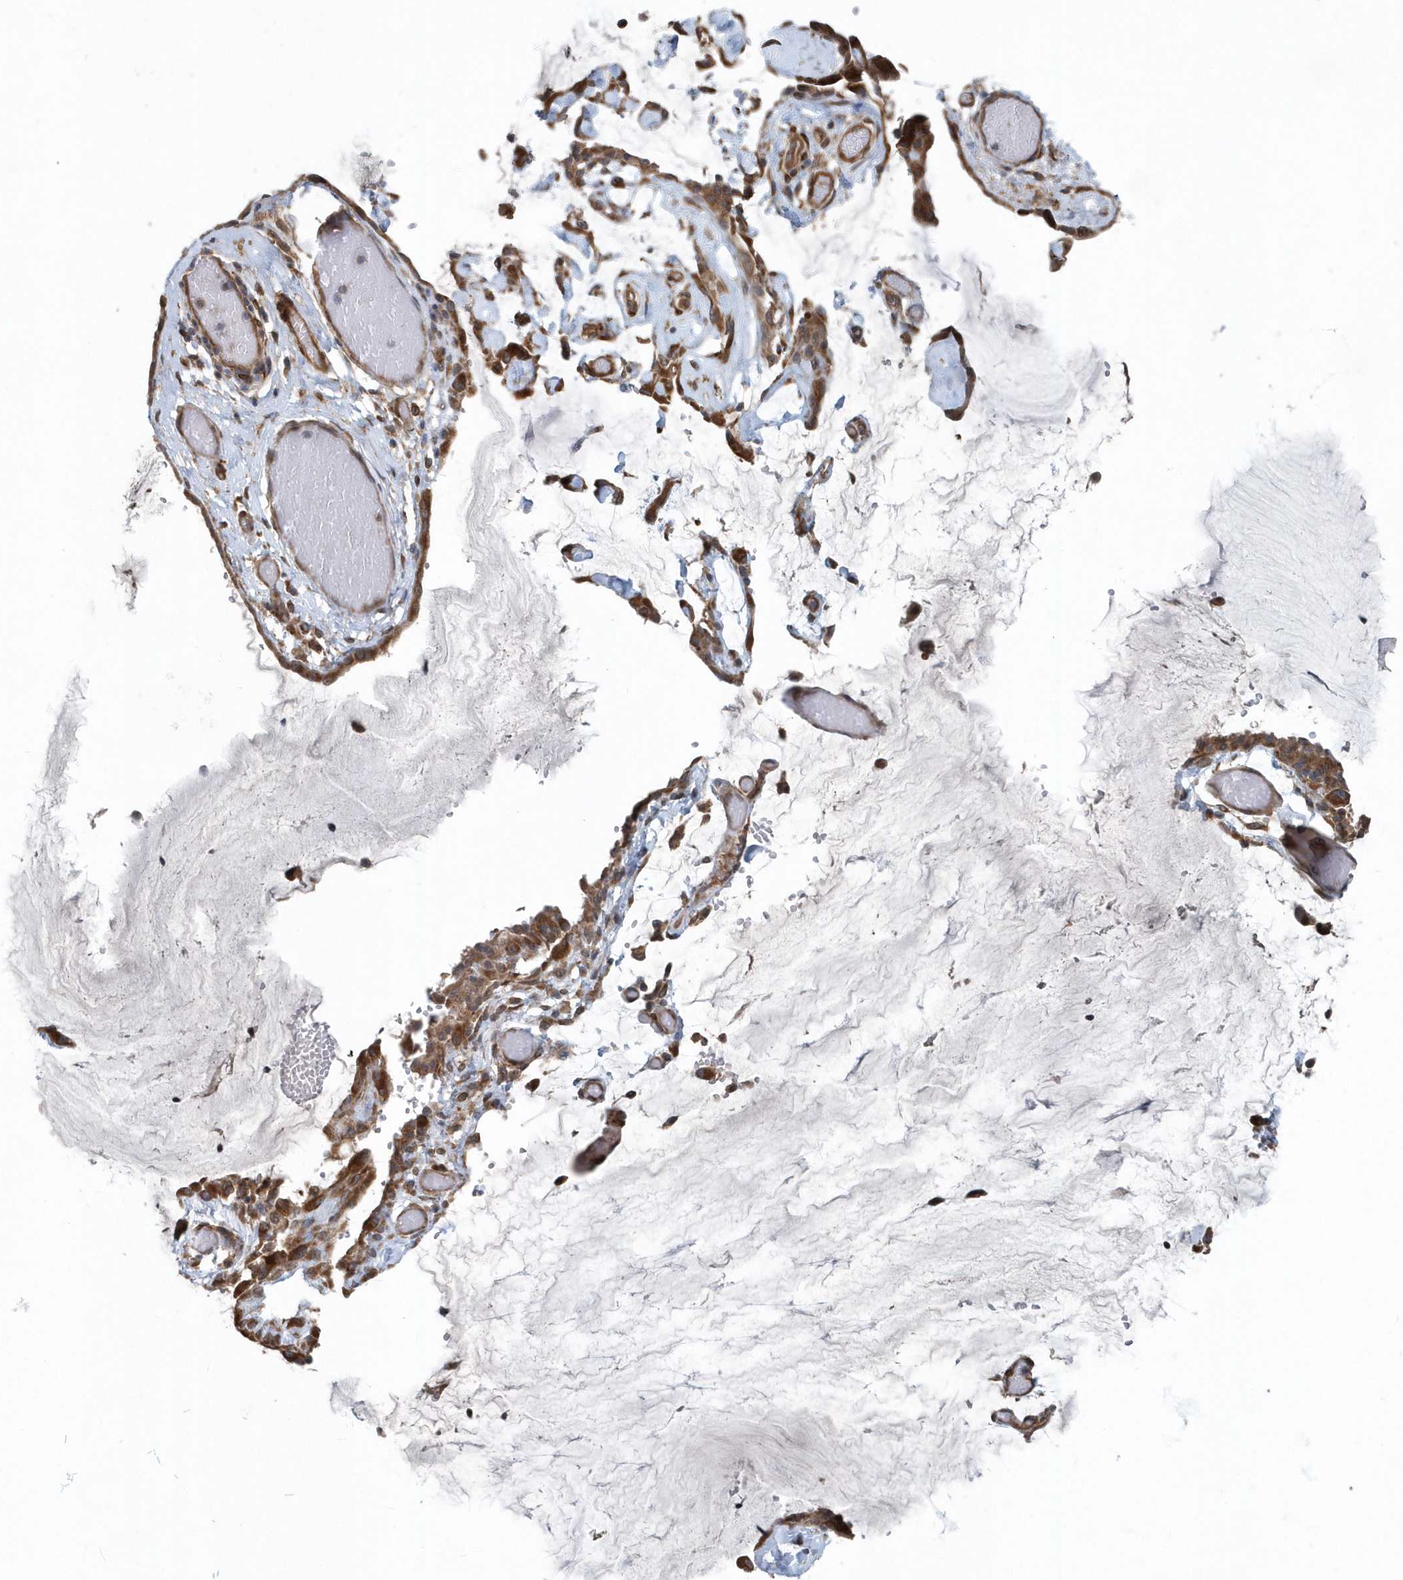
{"staining": {"intensity": "moderate", "quantity": ">75%", "location": "cytoplasmic/membranous"}, "tissue": "ovarian cancer", "cell_type": "Tumor cells", "image_type": "cancer", "snomed": [{"axis": "morphology", "description": "Cystadenocarcinoma, mucinous, NOS"}, {"axis": "topography", "description": "Ovary"}], "caption": "This is an image of immunohistochemistry (IHC) staining of ovarian cancer (mucinous cystadenocarcinoma), which shows moderate expression in the cytoplasmic/membranous of tumor cells.", "gene": "MCC", "patient": {"sex": "female", "age": 39}}